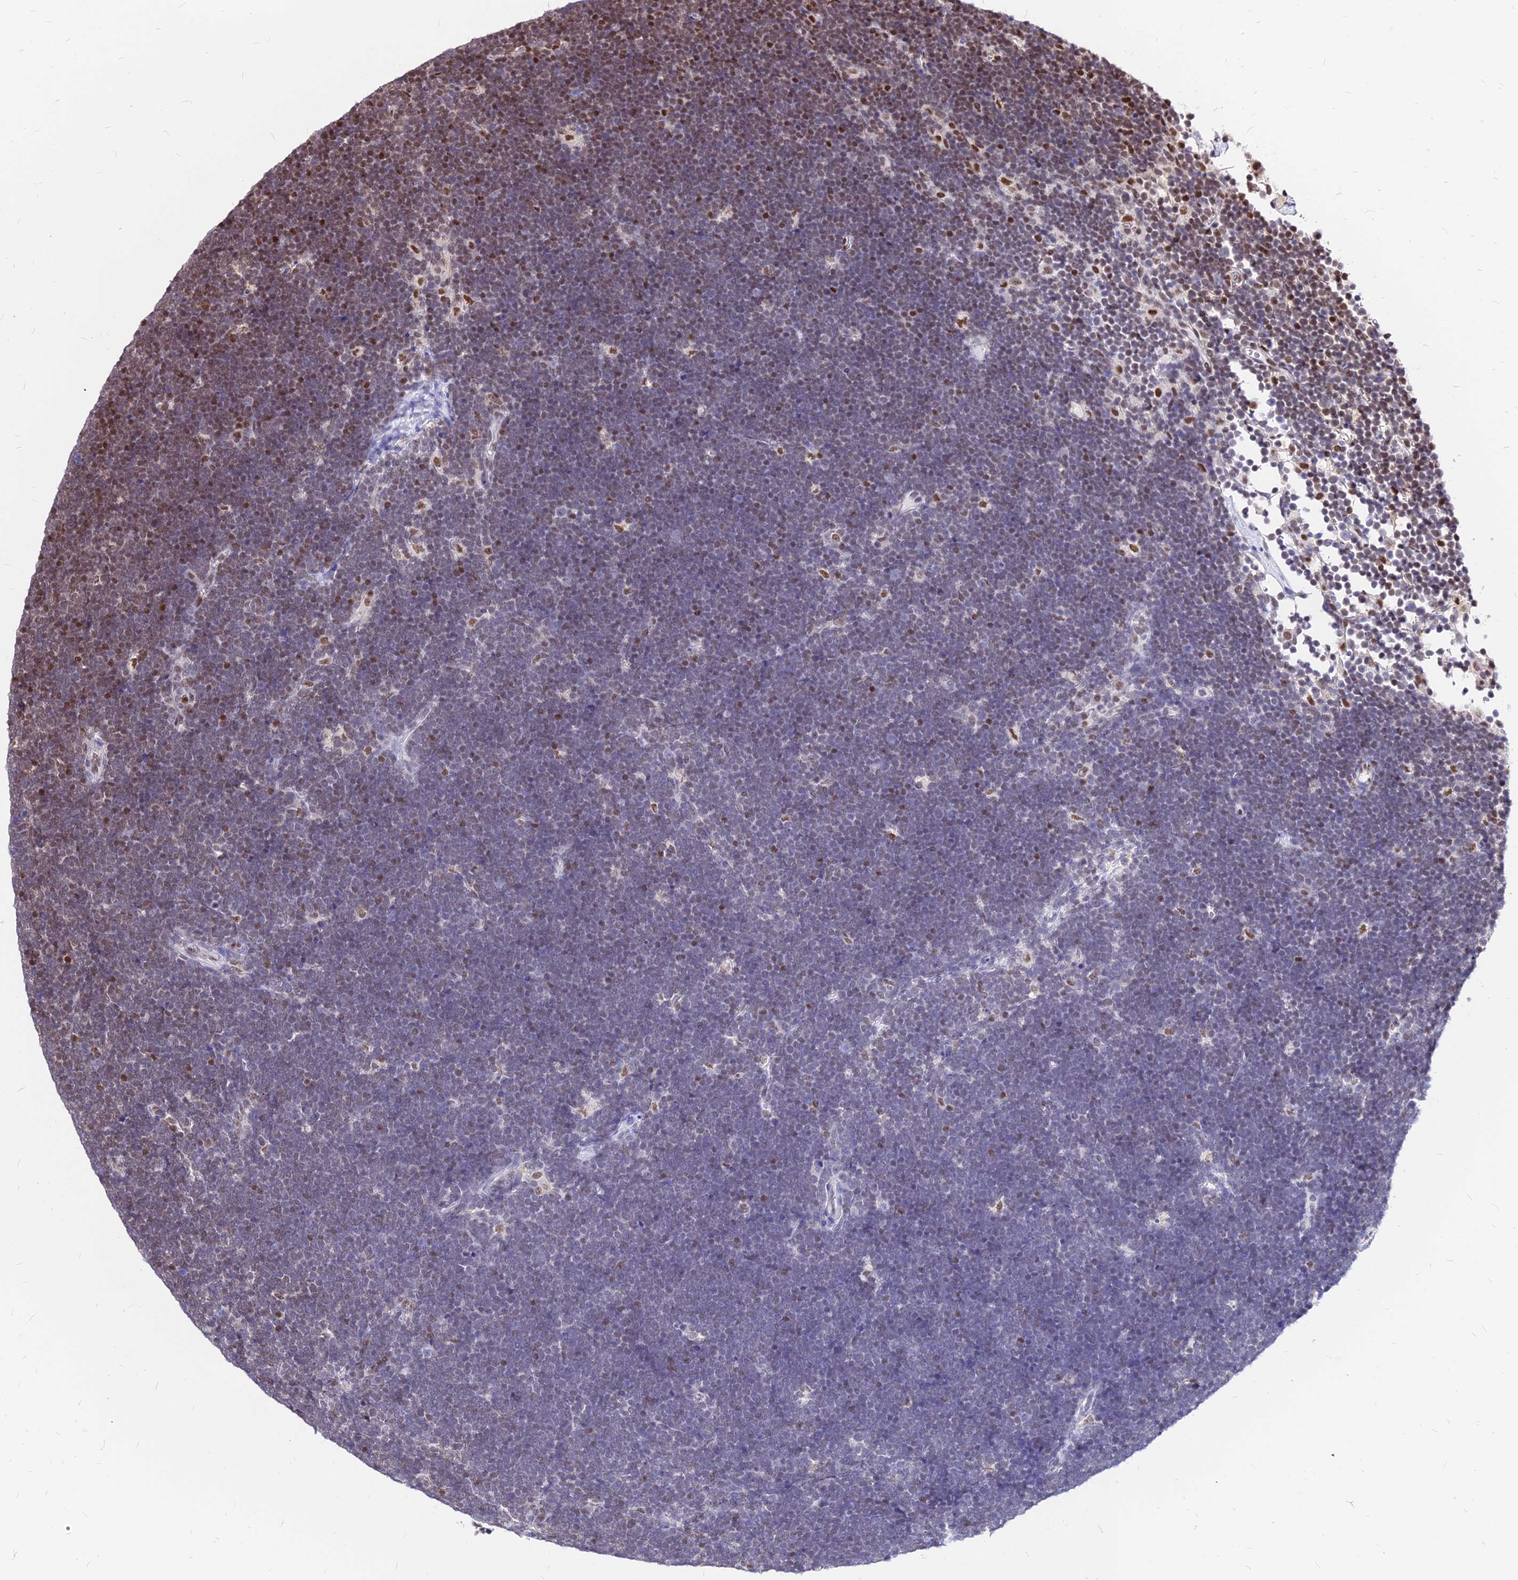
{"staining": {"intensity": "weak", "quantity": "<25%", "location": "nuclear"}, "tissue": "lymphoma", "cell_type": "Tumor cells", "image_type": "cancer", "snomed": [{"axis": "morphology", "description": "Malignant lymphoma, non-Hodgkin's type, High grade"}, {"axis": "topography", "description": "Lymph node"}], "caption": "Human high-grade malignant lymphoma, non-Hodgkin's type stained for a protein using immunohistochemistry displays no expression in tumor cells.", "gene": "PAXX", "patient": {"sex": "male", "age": 13}}